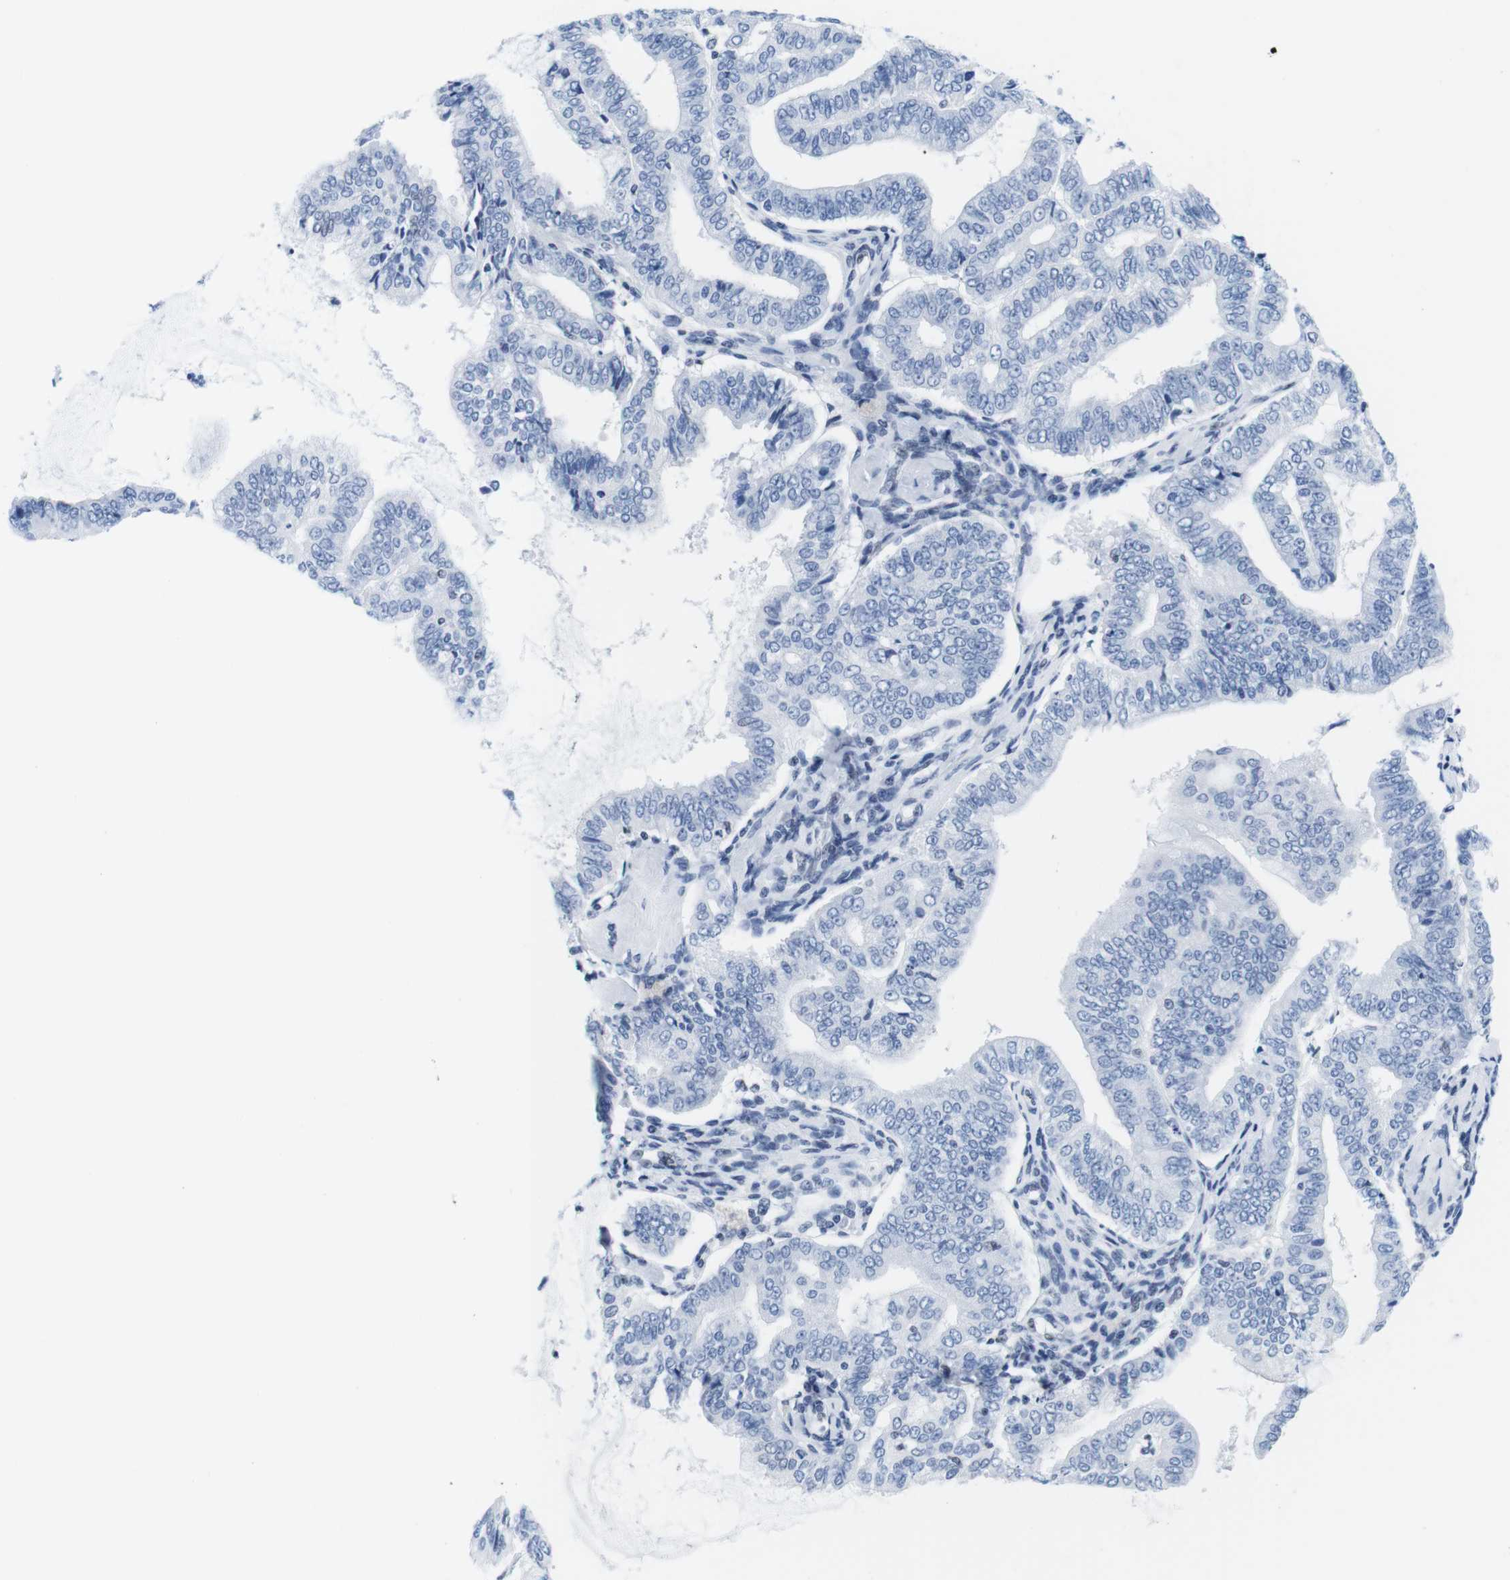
{"staining": {"intensity": "negative", "quantity": "none", "location": "none"}, "tissue": "endometrial cancer", "cell_type": "Tumor cells", "image_type": "cancer", "snomed": [{"axis": "morphology", "description": "Adenocarcinoma, NOS"}, {"axis": "topography", "description": "Endometrium"}], "caption": "Immunohistochemistry histopathology image of neoplastic tissue: human adenocarcinoma (endometrial) stained with DAB exhibits no significant protein positivity in tumor cells. (Stains: DAB (3,3'-diaminobenzidine) immunohistochemistry (IHC) with hematoxylin counter stain, Microscopy: brightfield microscopy at high magnification).", "gene": "IFI16", "patient": {"sex": "female", "age": 63}}